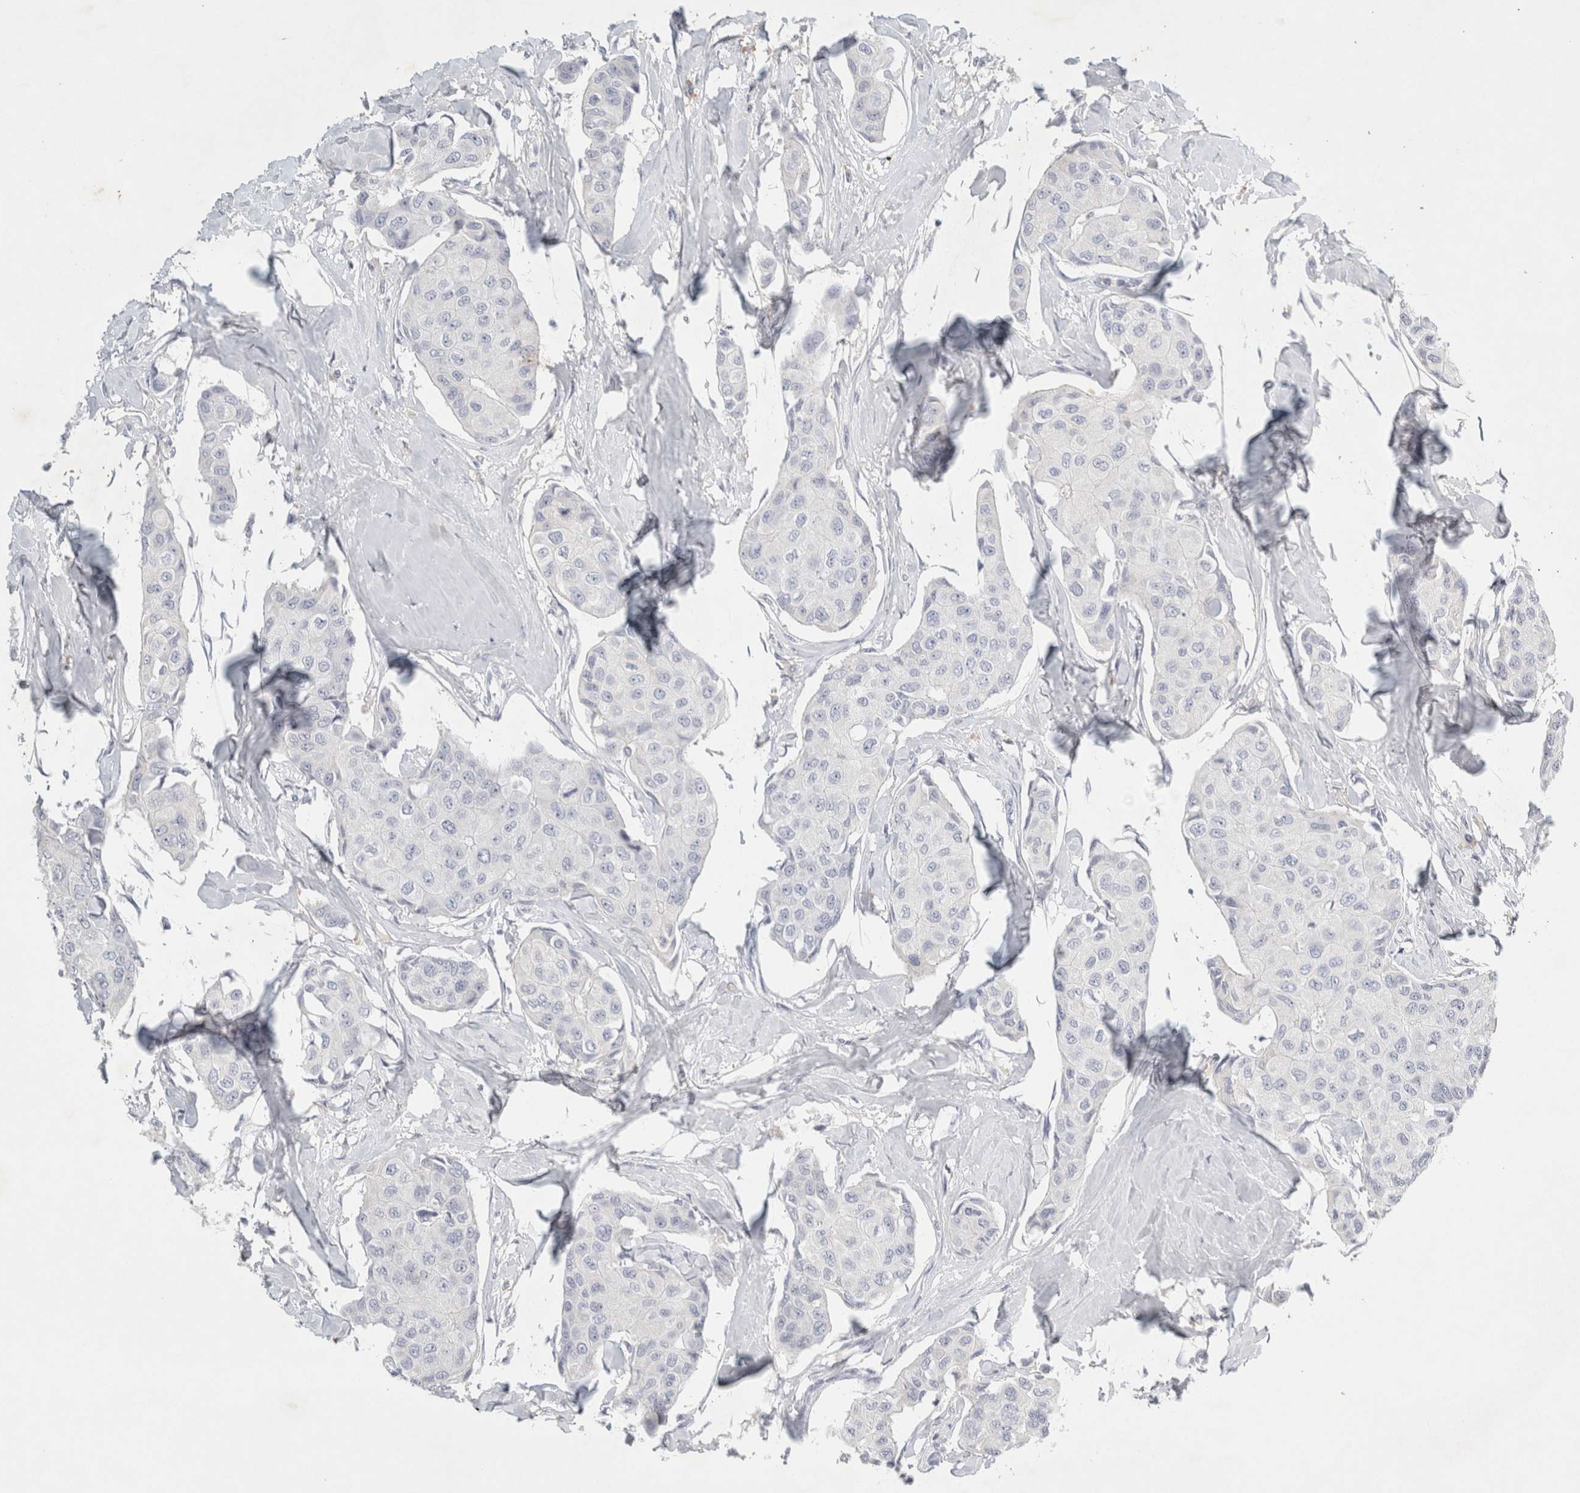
{"staining": {"intensity": "negative", "quantity": "none", "location": "none"}, "tissue": "breast cancer", "cell_type": "Tumor cells", "image_type": "cancer", "snomed": [{"axis": "morphology", "description": "Duct carcinoma"}, {"axis": "topography", "description": "Breast"}], "caption": "Tumor cells show no significant protein positivity in intraductal carcinoma (breast).", "gene": "FGL2", "patient": {"sex": "female", "age": 80}}